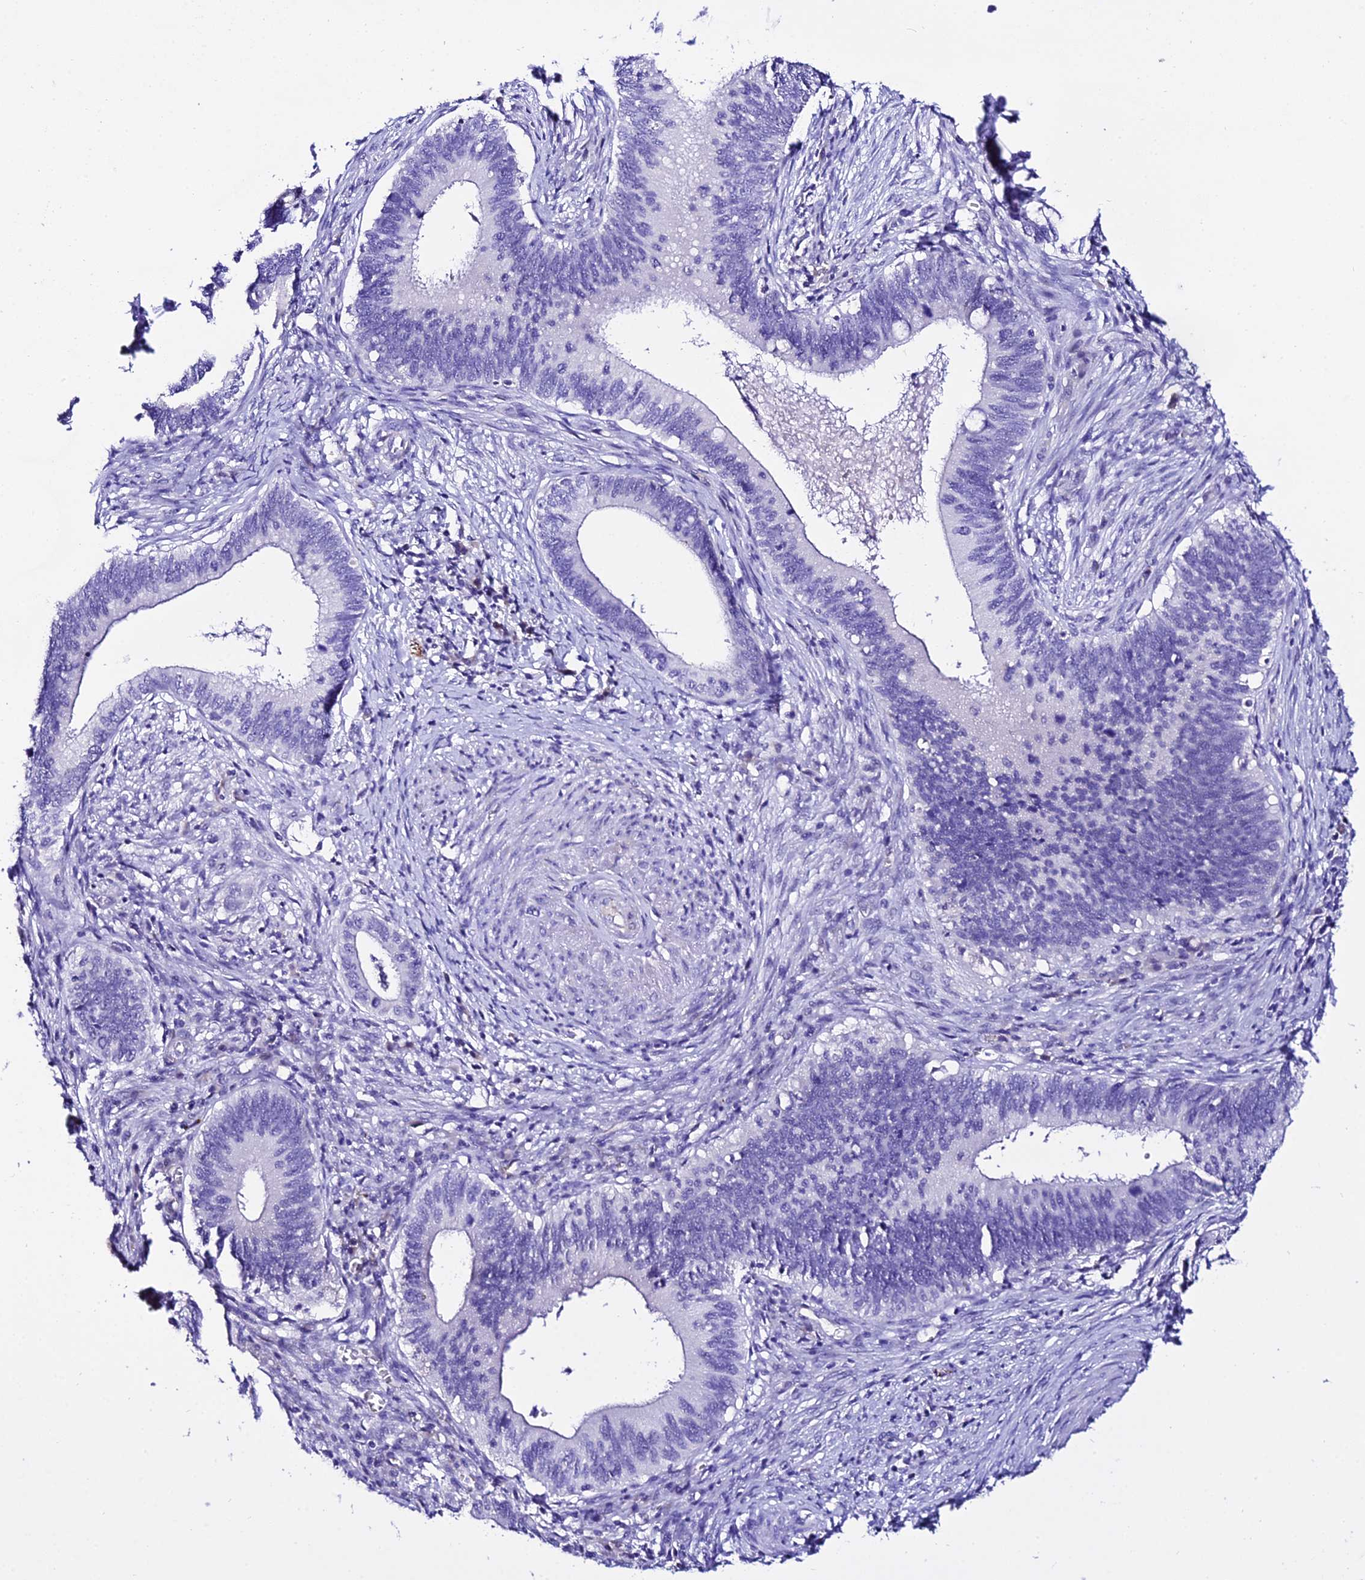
{"staining": {"intensity": "negative", "quantity": "none", "location": "none"}, "tissue": "cervical cancer", "cell_type": "Tumor cells", "image_type": "cancer", "snomed": [{"axis": "morphology", "description": "Adenocarcinoma, NOS"}, {"axis": "topography", "description": "Cervix"}], "caption": "High power microscopy histopathology image of an immunohistochemistry histopathology image of cervical cancer, revealing no significant positivity in tumor cells. Nuclei are stained in blue.", "gene": "DEFB106A", "patient": {"sex": "female", "age": 42}}